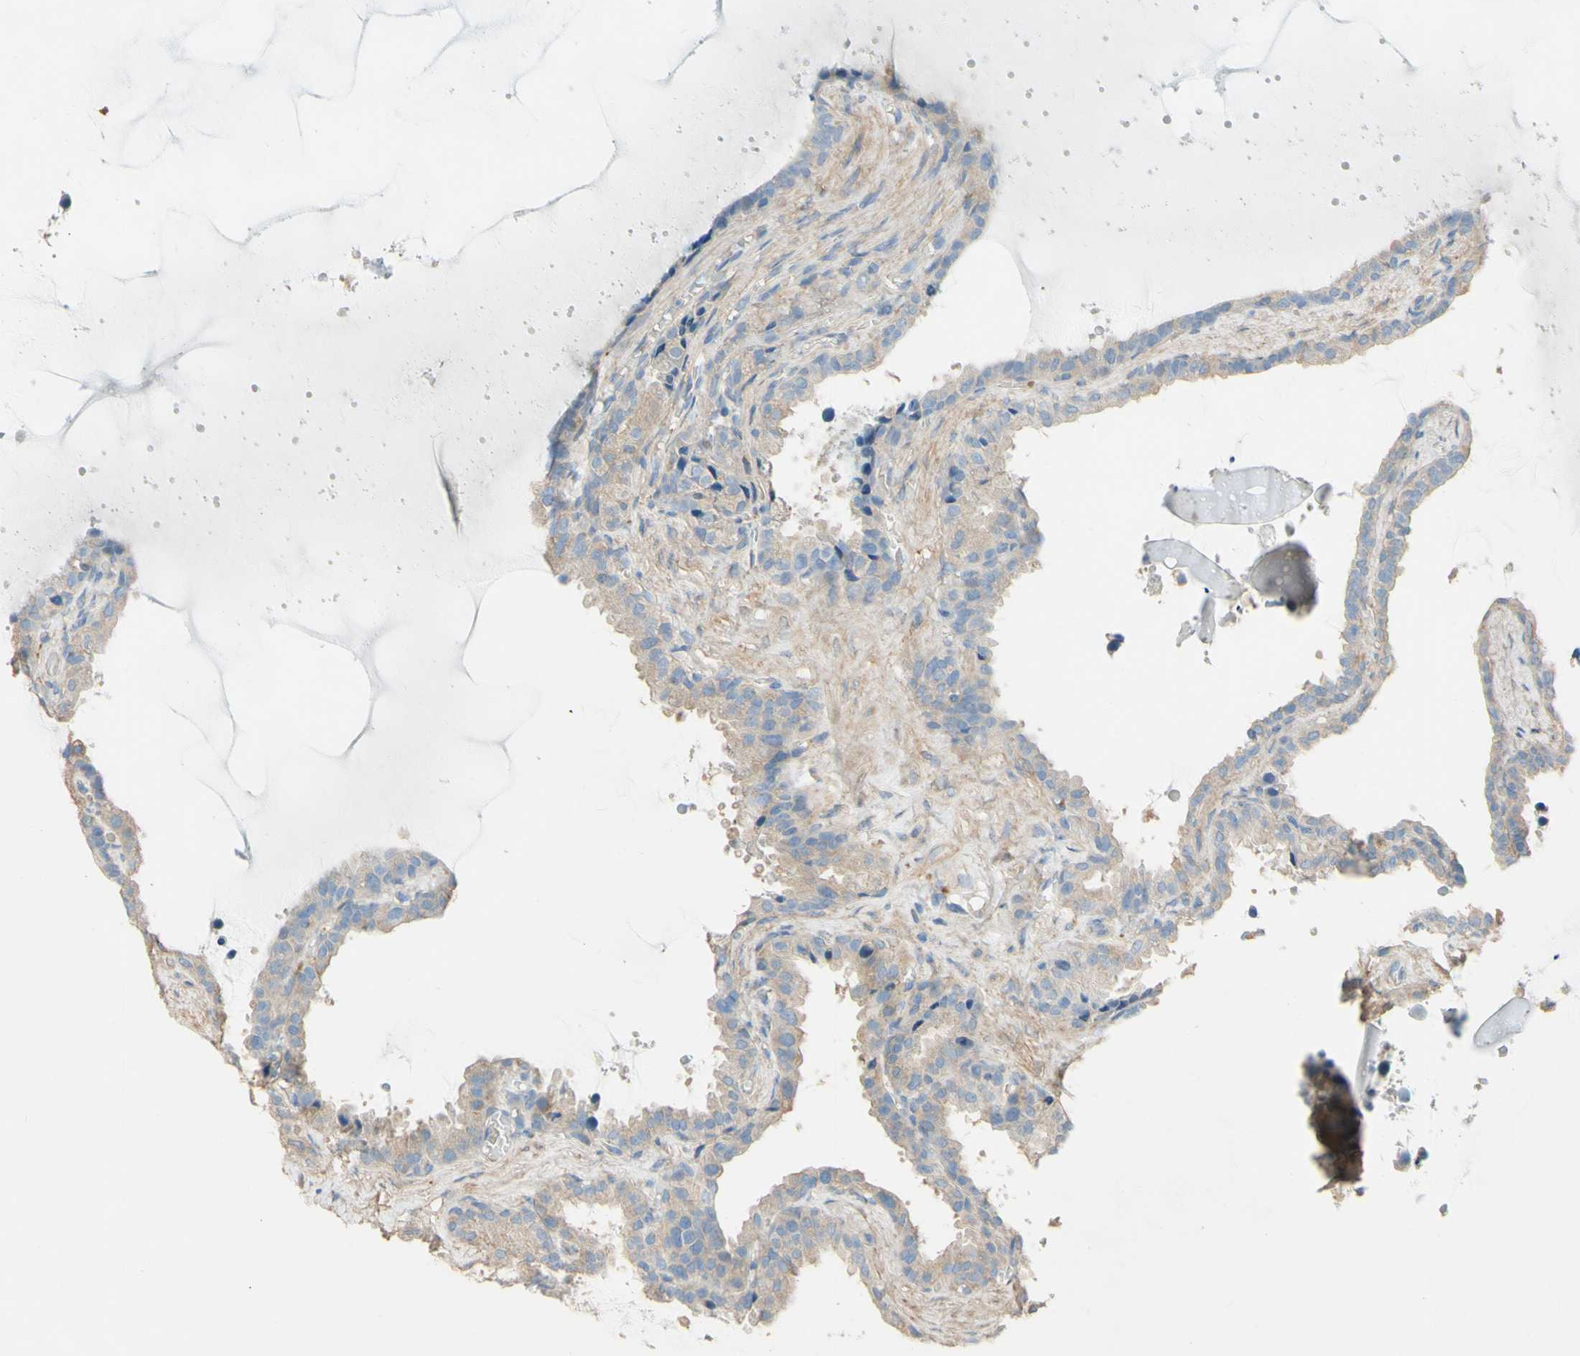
{"staining": {"intensity": "weak", "quantity": "25%-75%", "location": "cytoplasmic/membranous"}, "tissue": "seminal vesicle", "cell_type": "Glandular cells", "image_type": "normal", "snomed": [{"axis": "morphology", "description": "Normal tissue, NOS"}, {"axis": "topography", "description": "Seminal veicle"}], "caption": "Human seminal vesicle stained with a protein marker demonstrates weak staining in glandular cells.", "gene": "DKK3", "patient": {"sex": "male", "age": 46}}